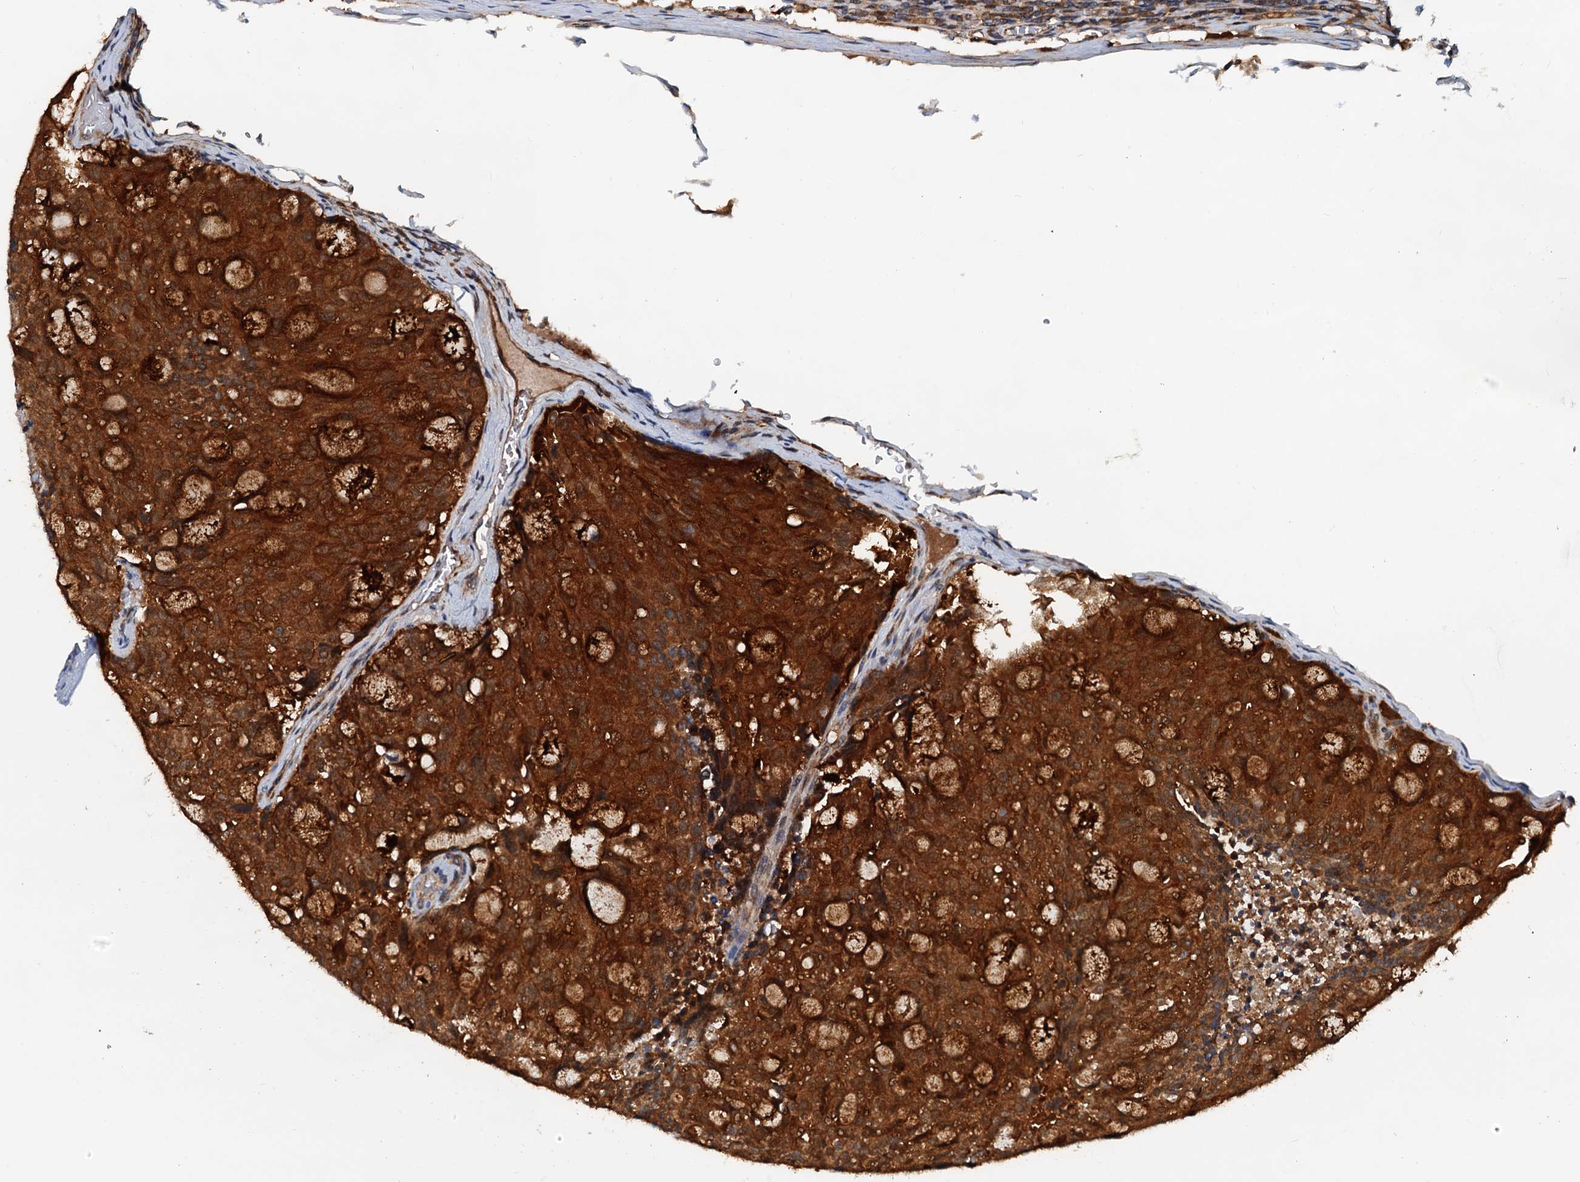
{"staining": {"intensity": "strong", "quantity": ">75%", "location": "cytoplasmic/membranous"}, "tissue": "carcinoid", "cell_type": "Tumor cells", "image_type": "cancer", "snomed": [{"axis": "morphology", "description": "Carcinoid, malignant, NOS"}, {"axis": "topography", "description": "Pancreas"}], "caption": "Carcinoid stained for a protein reveals strong cytoplasmic/membranous positivity in tumor cells.", "gene": "AAGAB", "patient": {"sex": "female", "age": 54}}